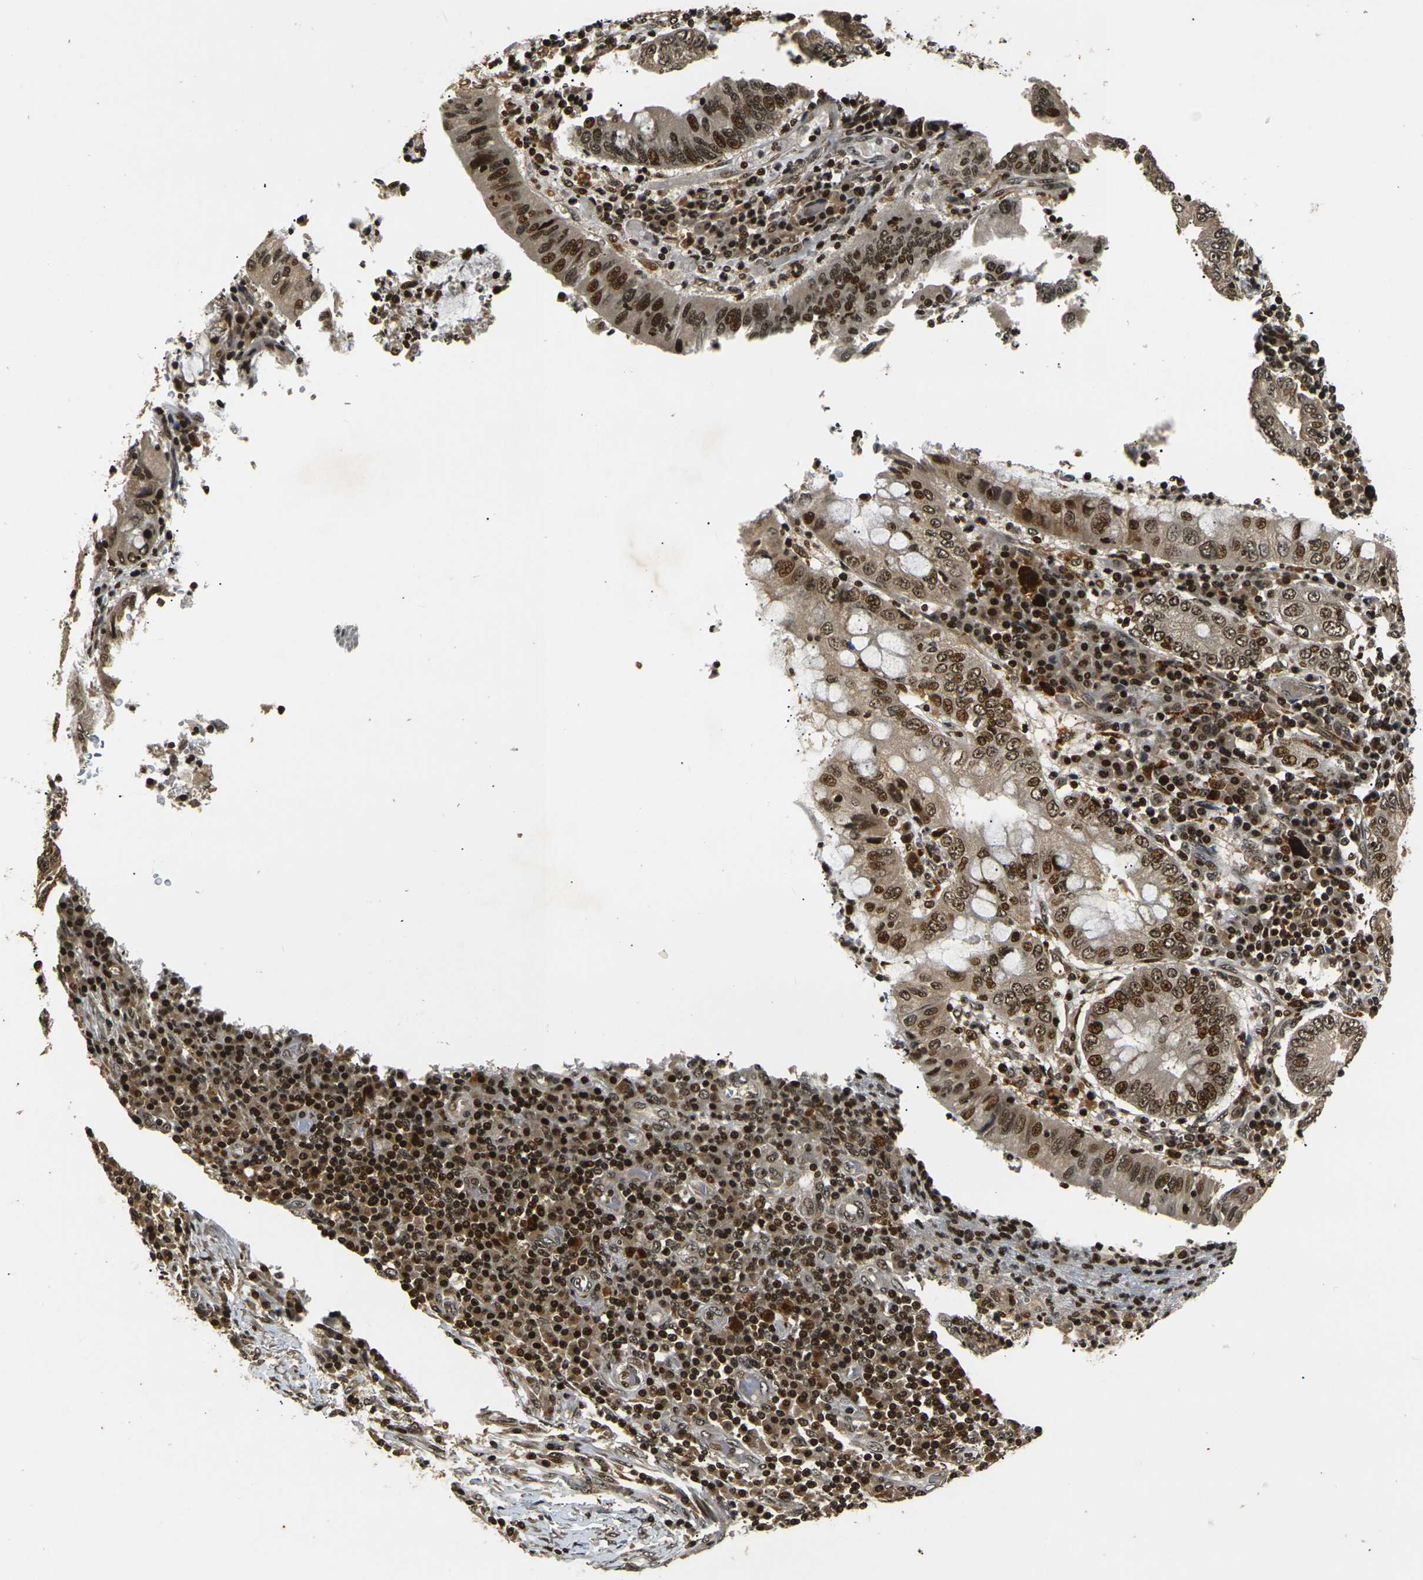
{"staining": {"intensity": "strong", "quantity": ">75%", "location": "cytoplasmic/membranous,nuclear"}, "tissue": "stomach cancer", "cell_type": "Tumor cells", "image_type": "cancer", "snomed": [{"axis": "morphology", "description": "Normal tissue, NOS"}, {"axis": "morphology", "description": "Adenocarcinoma, NOS"}, {"axis": "topography", "description": "Esophagus"}, {"axis": "topography", "description": "Stomach, upper"}, {"axis": "topography", "description": "Peripheral nerve tissue"}], "caption": "Immunohistochemistry (IHC) of human stomach cancer (adenocarcinoma) reveals high levels of strong cytoplasmic/membranous and nuclear expression in about >75% of tumor cells.", "gene": "ACTL6A", "patient": {"sex": "male", "age": 62}}